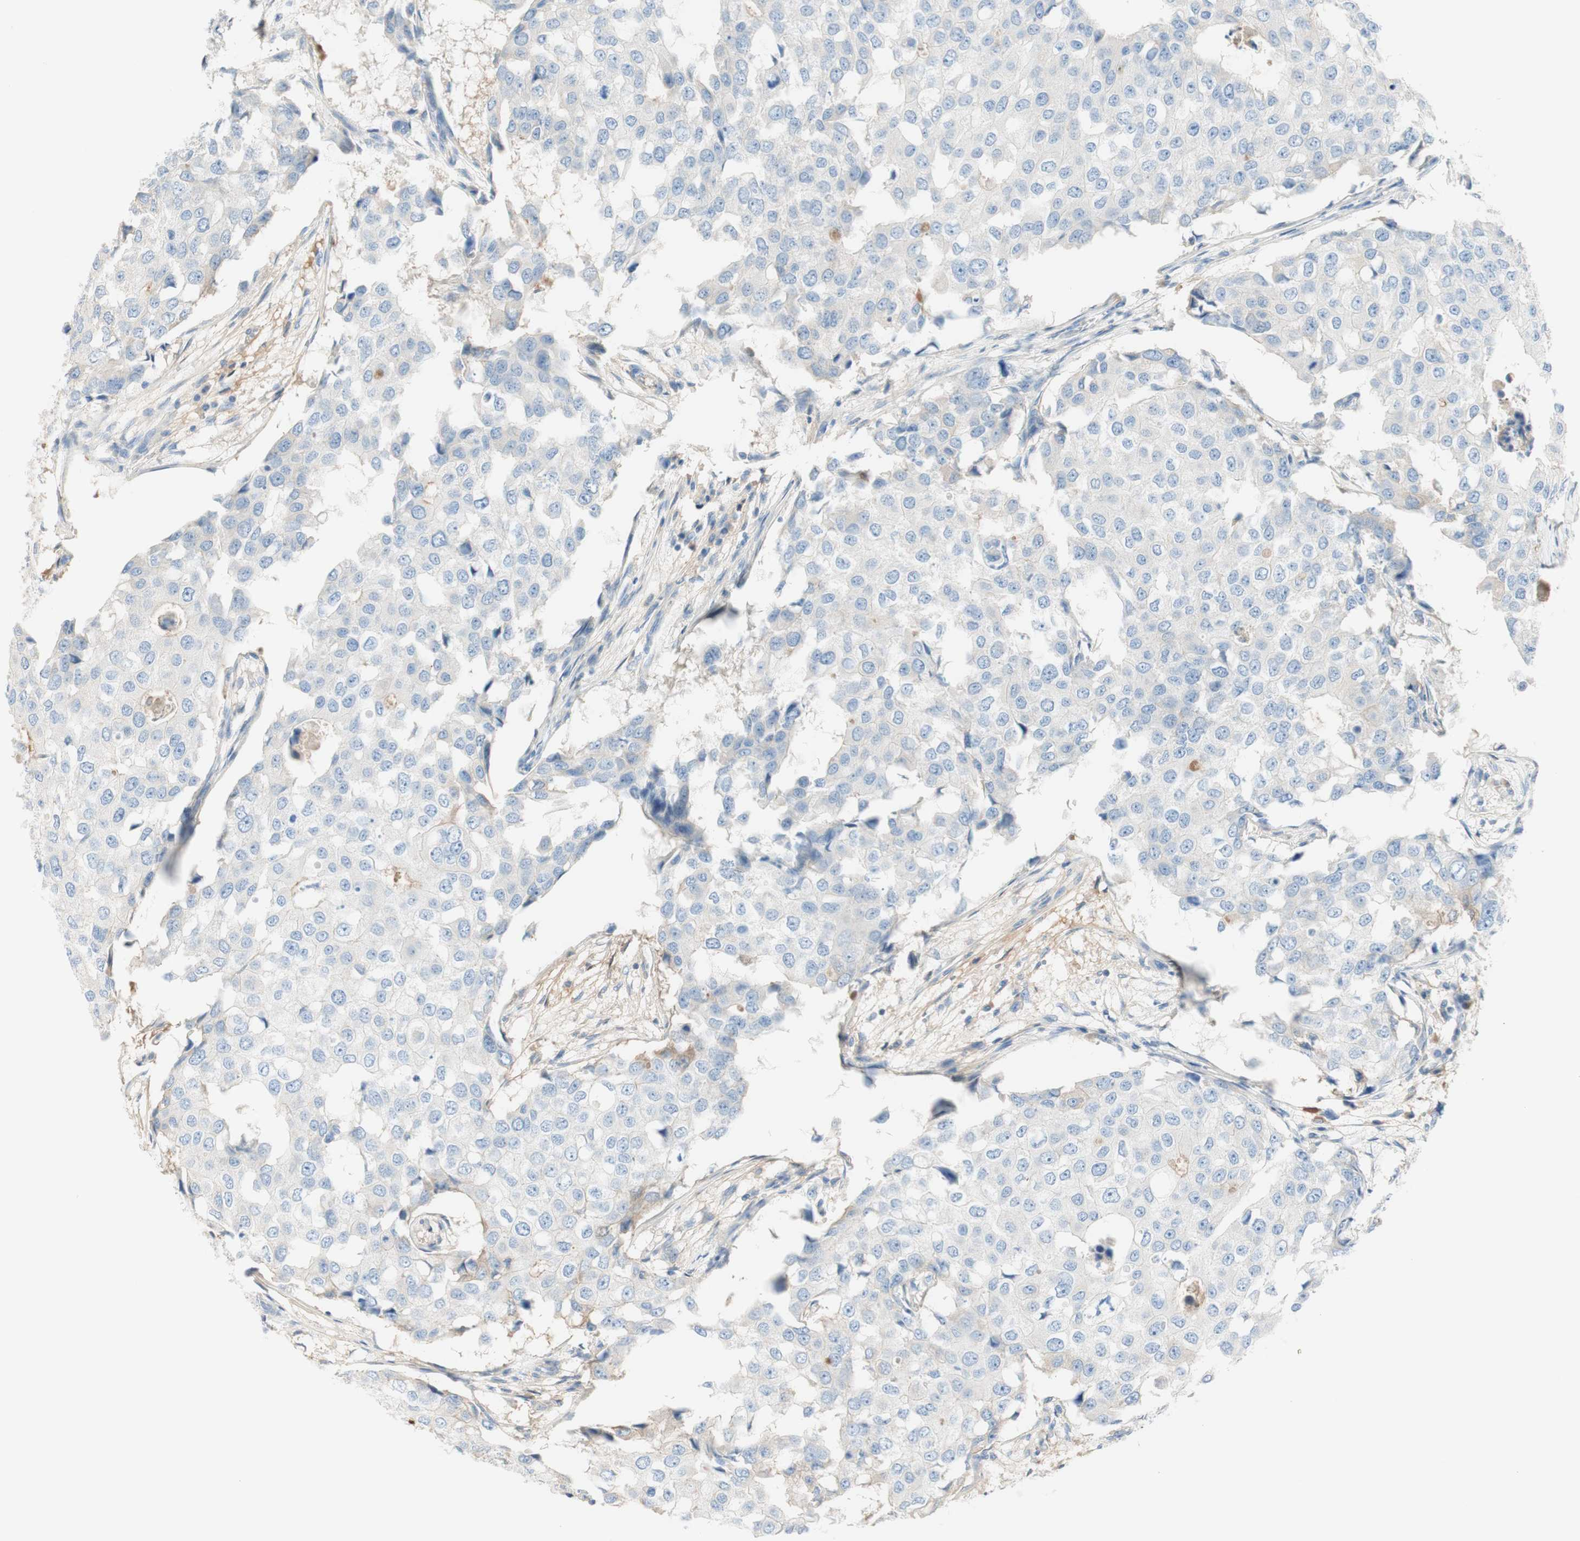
{"staining": {"intensity": "moderate", "quantity": "<25%", "location": "cytoplasmic/membranous"}, "tissue": "breast cancer", "cell_type": "Tumor cells", "image_type": "cancer", "snomed": [{"axis": "morphology", "description": "Duct carcinoma"}, {"axis": "topography", "description": "Breast"}], "caption": "The immunohistochemical stain shows moderate cytoplasmic/membranous expression in tumor cells of breast cancer (infiltrating ductal carcinoma) tissue.", "gene": "KNG1", "patient": {"sex": "female", "age": 27}}